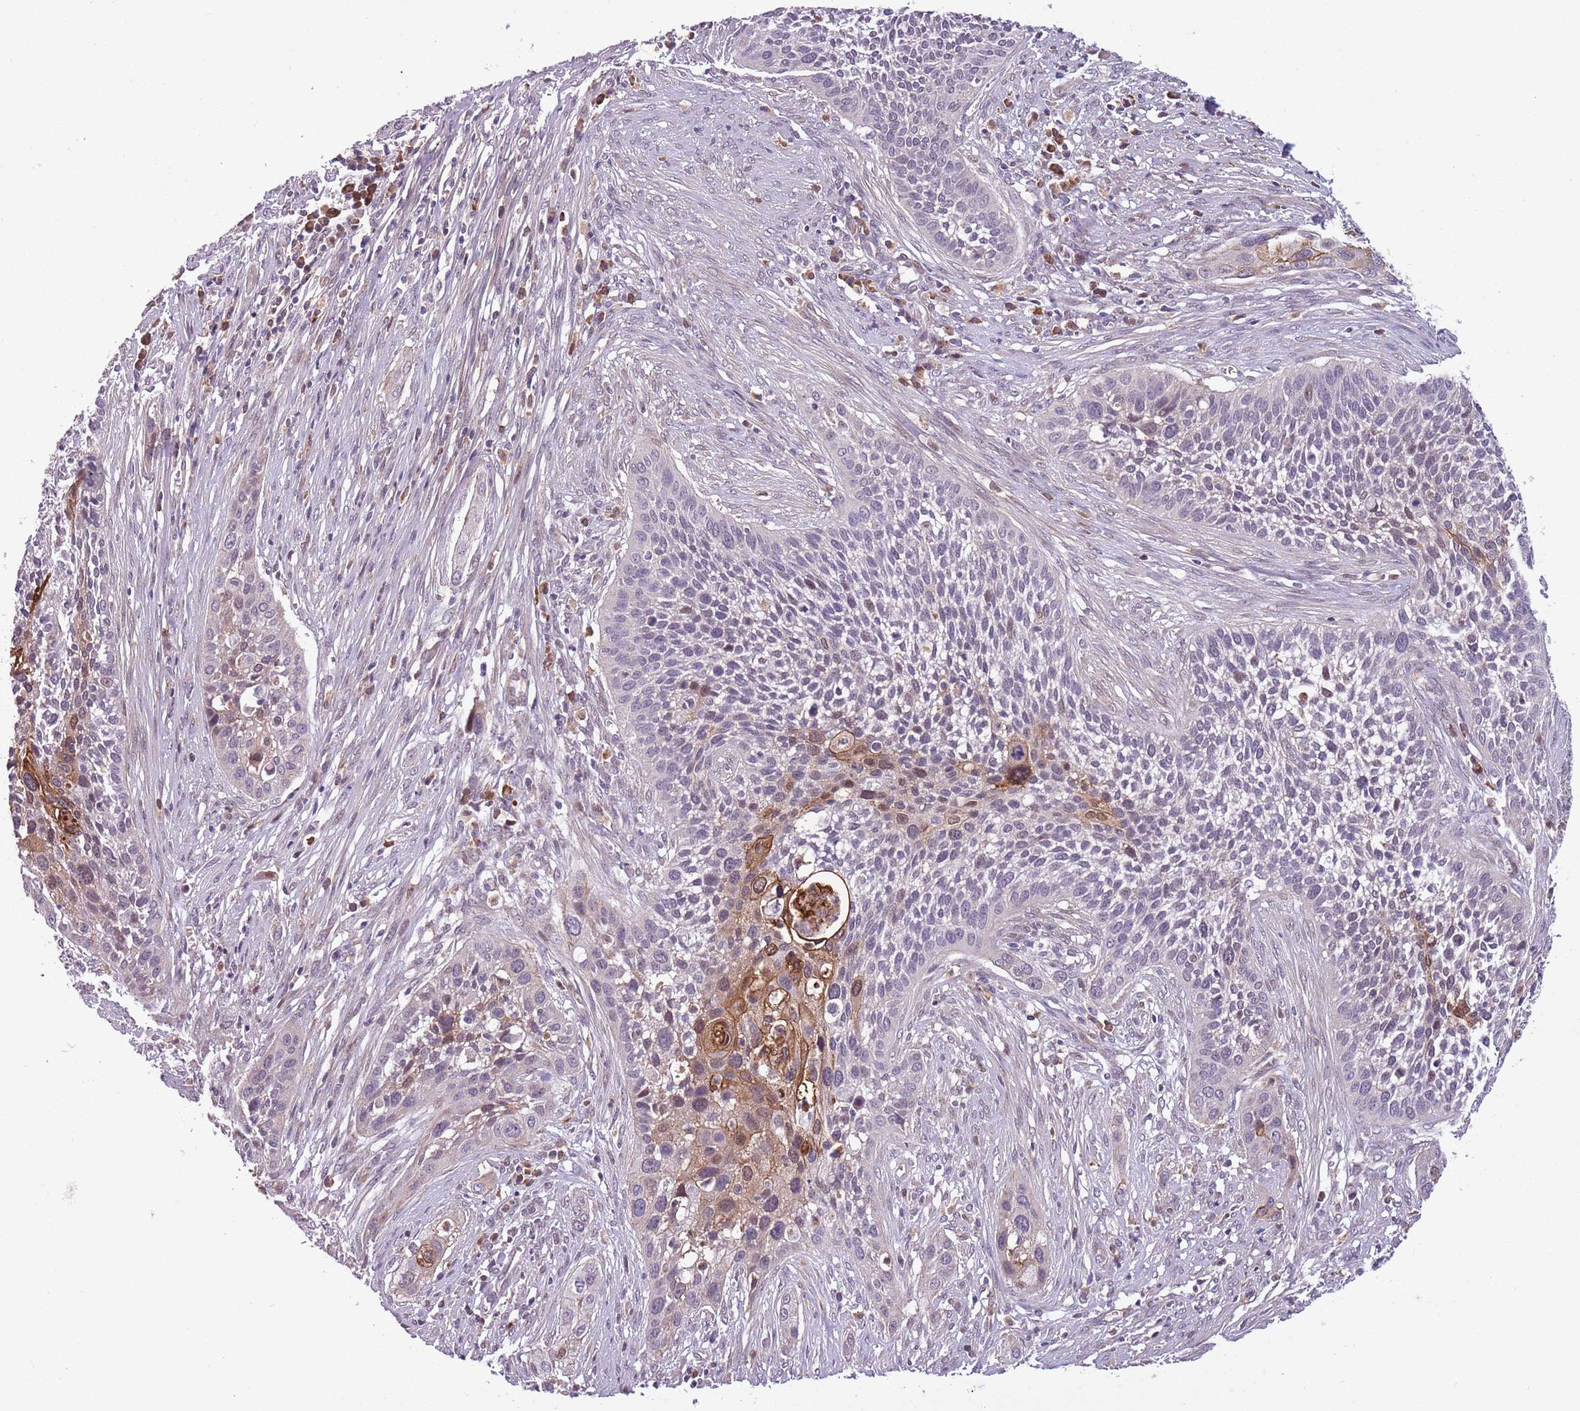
{"staining": {"intensity": "moderate", "quantity": "<25%", "location": "cytoplasmic/membranous"}, "tissue": "cervical cancer", "cell_type": "Tumor cells", "image_type": "cancer", "snomed": [{"axis": "morphology", "description": "Squamous cell carcinoma, NOS"}, {"axis": "topography", "description": "Cervix"}], "caption": "Immunohistochemical staining of human cervical cancer shows low levels of moderate cytoplasmic/membranous positivity in about <25% of tumor cells.", "gene": "JAML", "patient": {"sex": "female", "age": 34}}